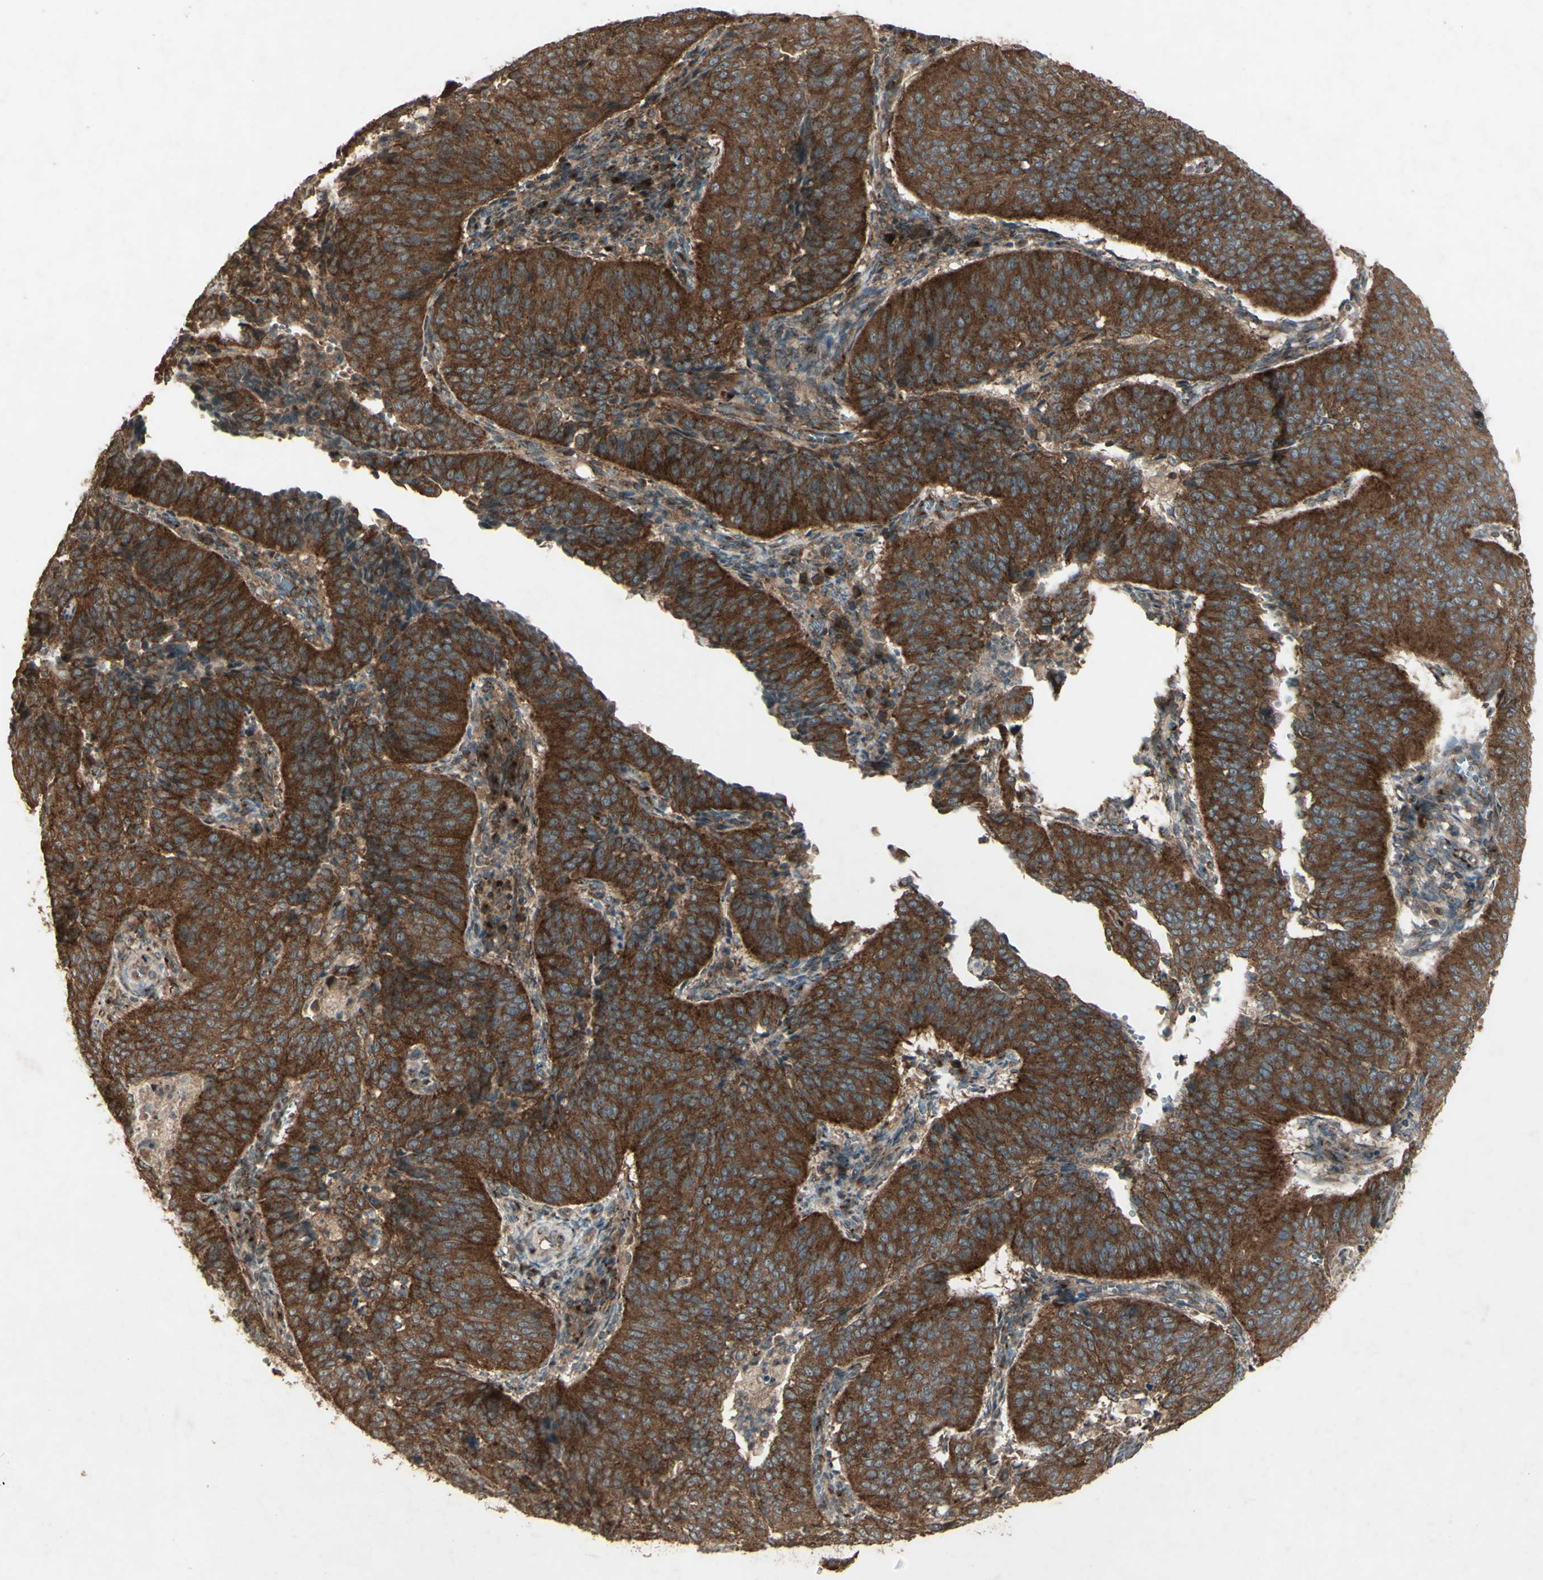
{"staining": {"intensity": "strong", "quantity": ">75%", "location": "cytoplasmic/membranous"}, "tissue": "cervical cancer", "cell_type": "Tumor cells", "image_type": "cancer", "snomed": [{"axis": "morphology", "description": "Normal tissue, NOS"}, {"axis": "morphology", "description": "Squamous cell carcinoma, NOS"}, {"axis": "topography", "description": "Cervix"}], "caption": "Squamous cell carcinoma (cervical) stained with a brown dye exhibits strong cytoplasmic/membranous positive positivity in approximately >75% of tumor cells.", "gene": "AP1G1", "patient": {"sex": "female", "age": 39}}